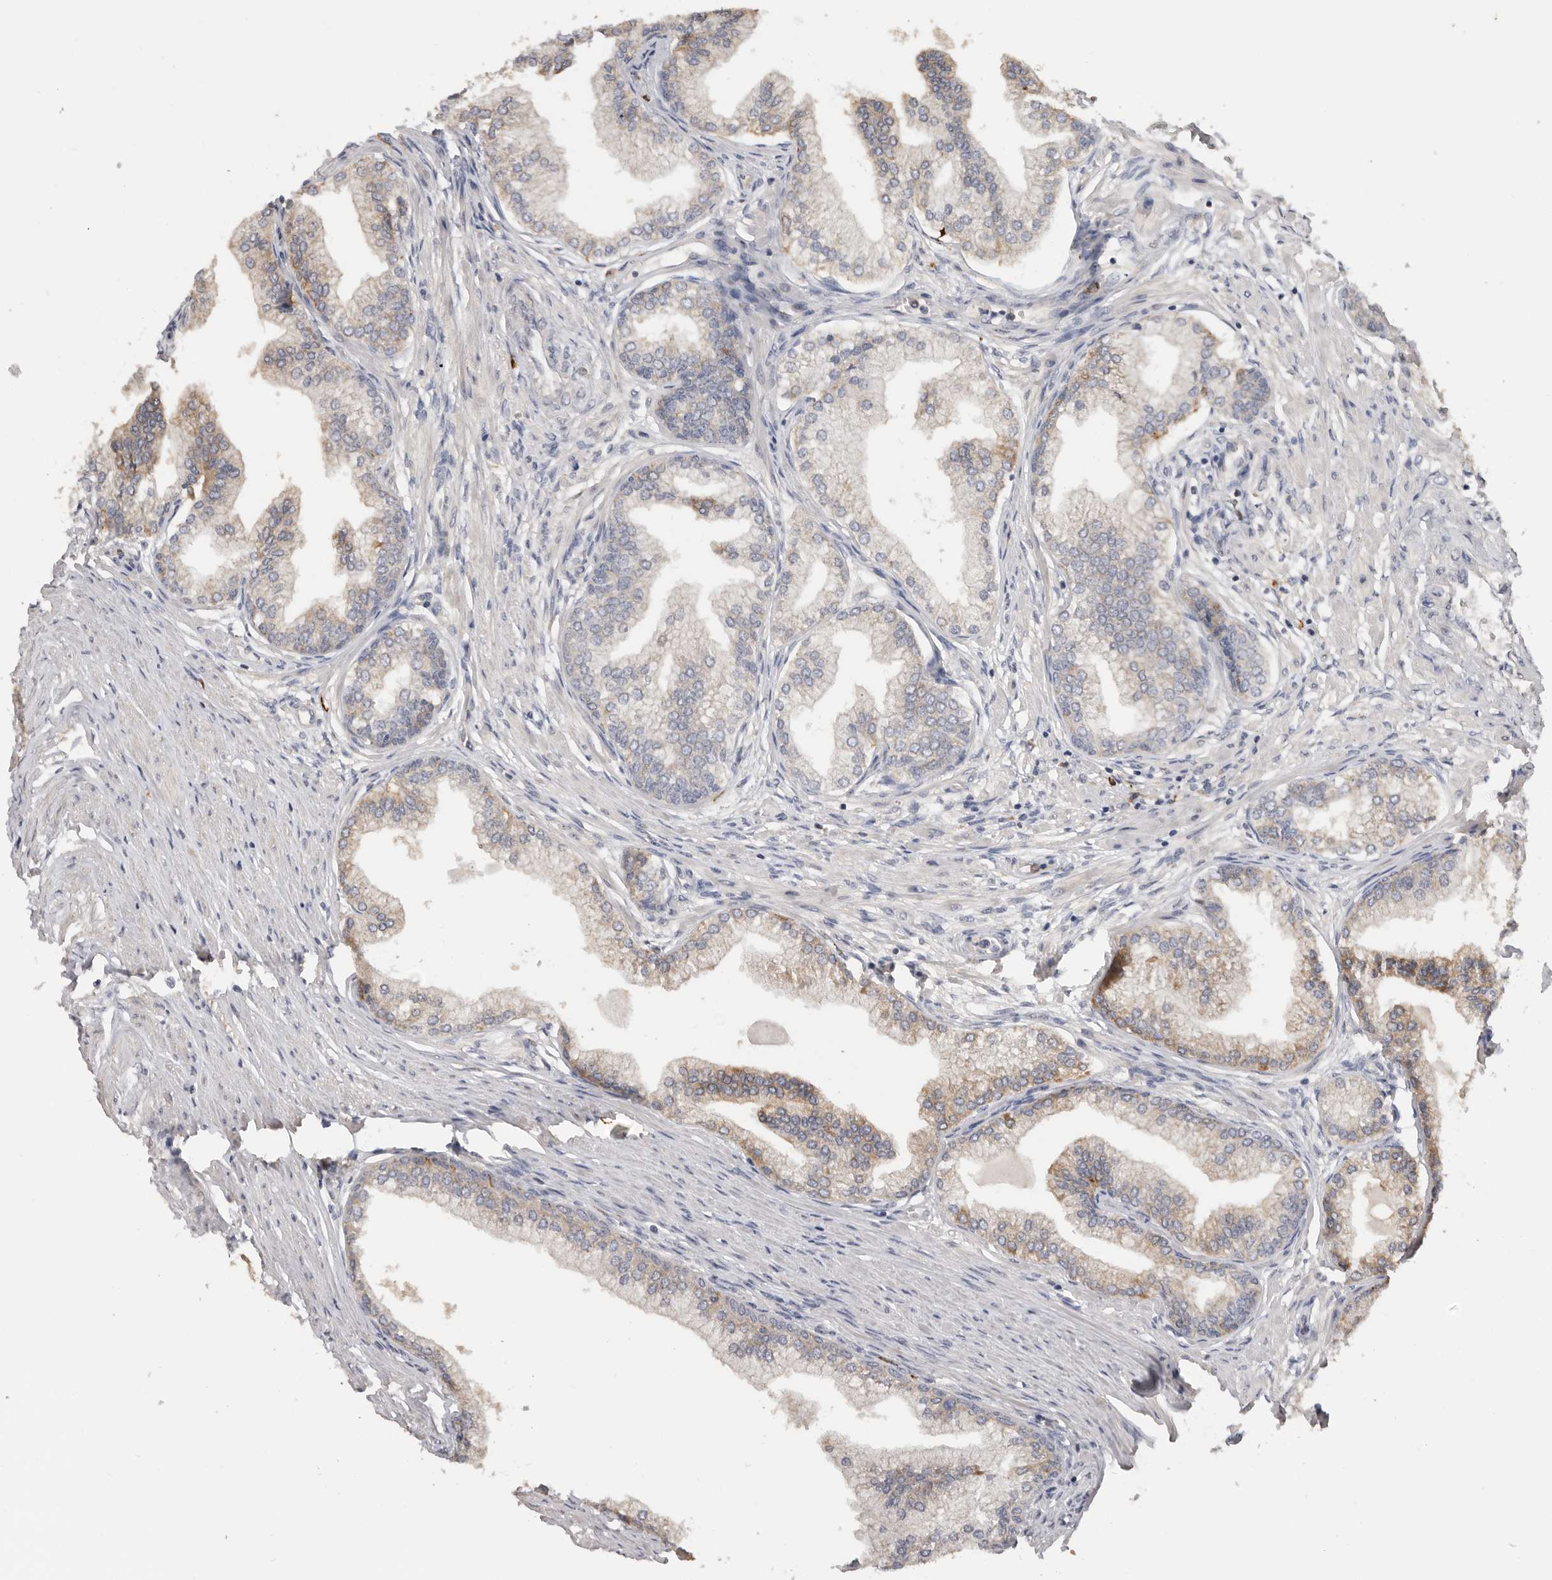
{"staining": {"intensity": "strong", "quantity": "25%-75%", "location": "cytoplasmic/membranous"}, "tissue": "prostate", "cell_type": "Glandular cells", "image_type": "normal", "snomed": [{"axis": "morphology", "description": "Normal tissue, NOS"}, {"axis": "morphology", "description": "Urothelial carcinoma, Low grade"}, {"axis": "topography", "description": "Urinary bladder"}, {"axis": "topography", "description": "Prostate"}], "caption": "Prostate stained with immunohistochemistry (IHC) reveals strong cytoplasmic/membranous positivity in approximately 25%-75% of glandular cells.", "gene": "TFRC", "patient": {"sex": "male", "age": 60}}